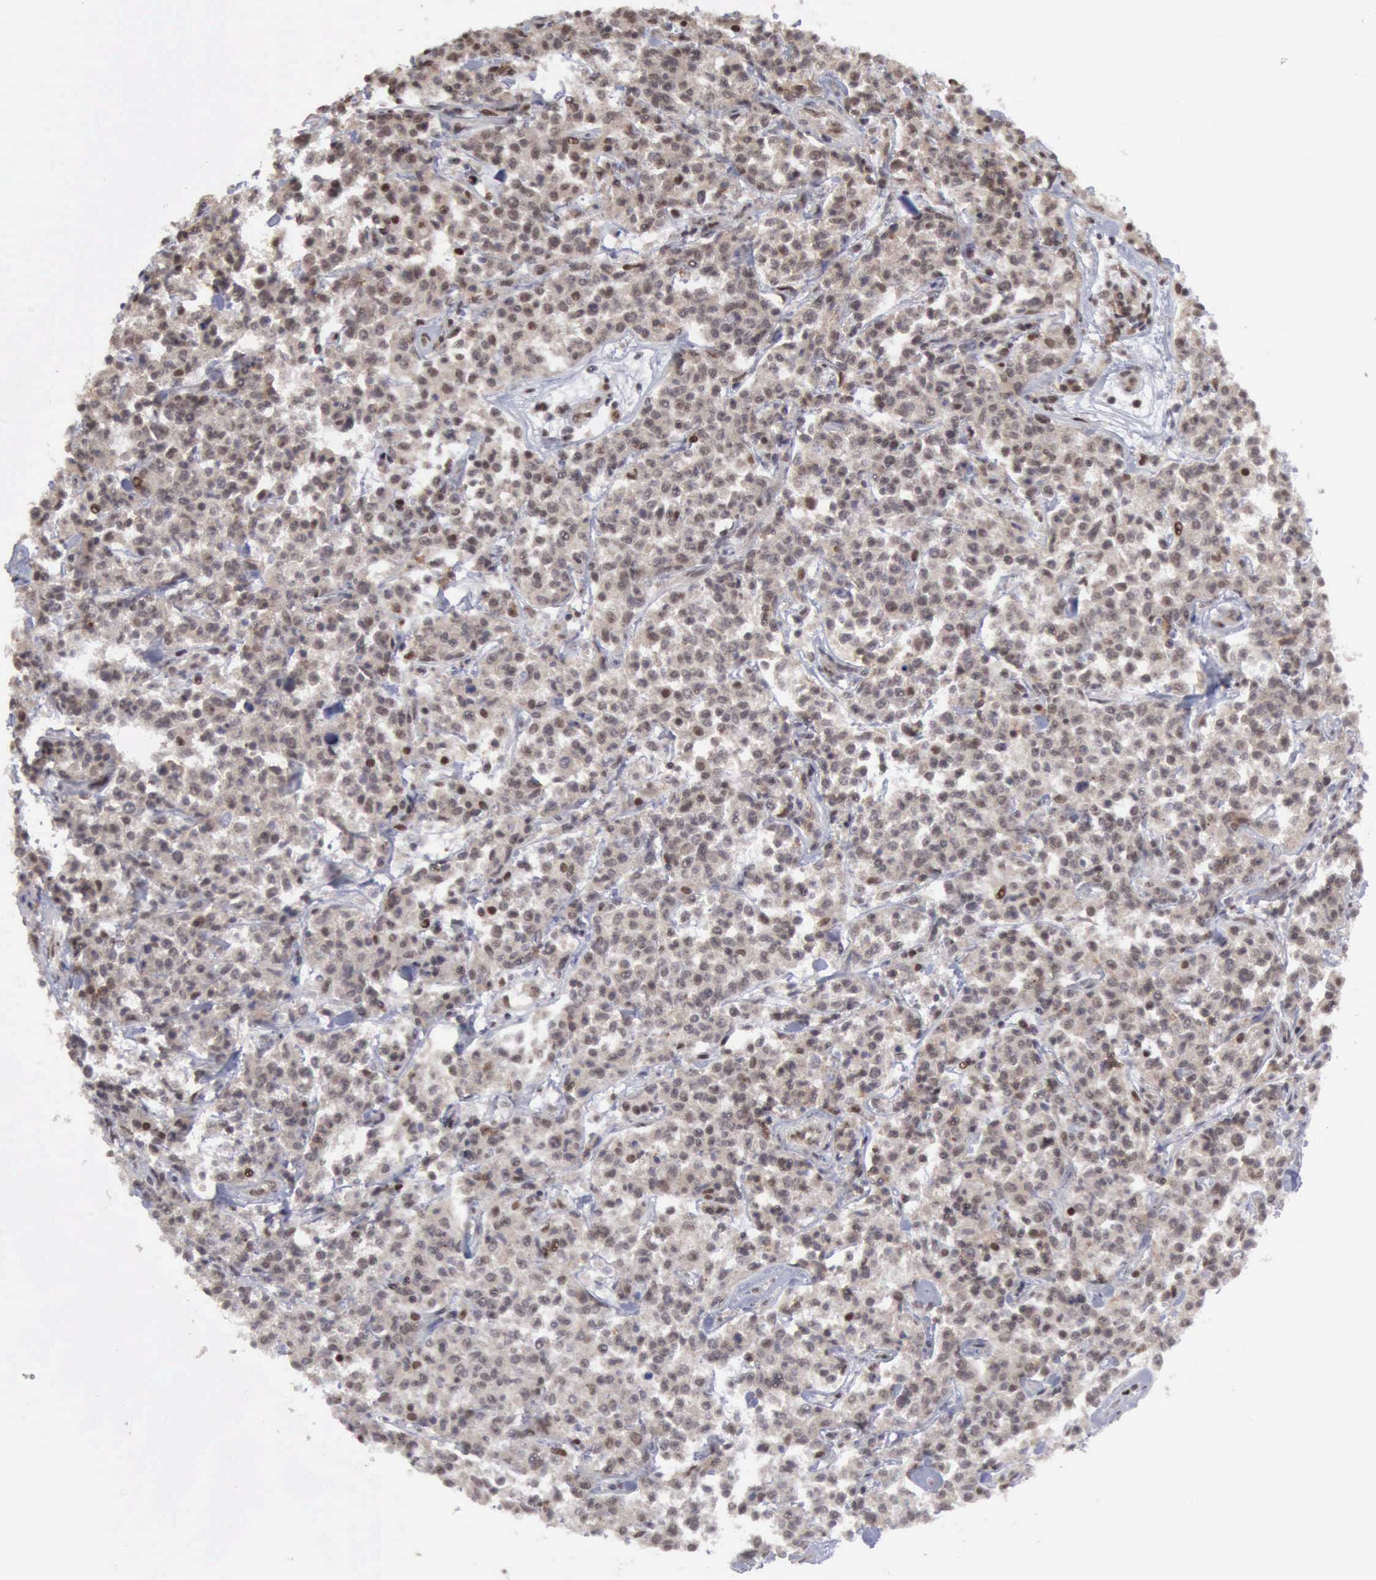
{"staining": {"intensity": "moderate", "quantity": "<25%", "location": "nuclear"}, "tissue": "lymphoma", "cell_type": "Tumor cells", "image_type": "cancer", "snomed": [{"axis": "morphology", "description": "Malignant lymphoma, non-Hodgkin's type, Low grade"}, {"axis": "topography", "description": "Small intestine"}], "caption": "Low-grade malignant lymphoma, non-Hodgkin's type stained with DAB IHC reveals low levels of moderate nuclear expression in about <25% of tumor cells. (Brightfield microscopy of DAB IHC at high magnification).", "gene": "CDKN2A", "patient": {"sex": "female", "age": 59}}